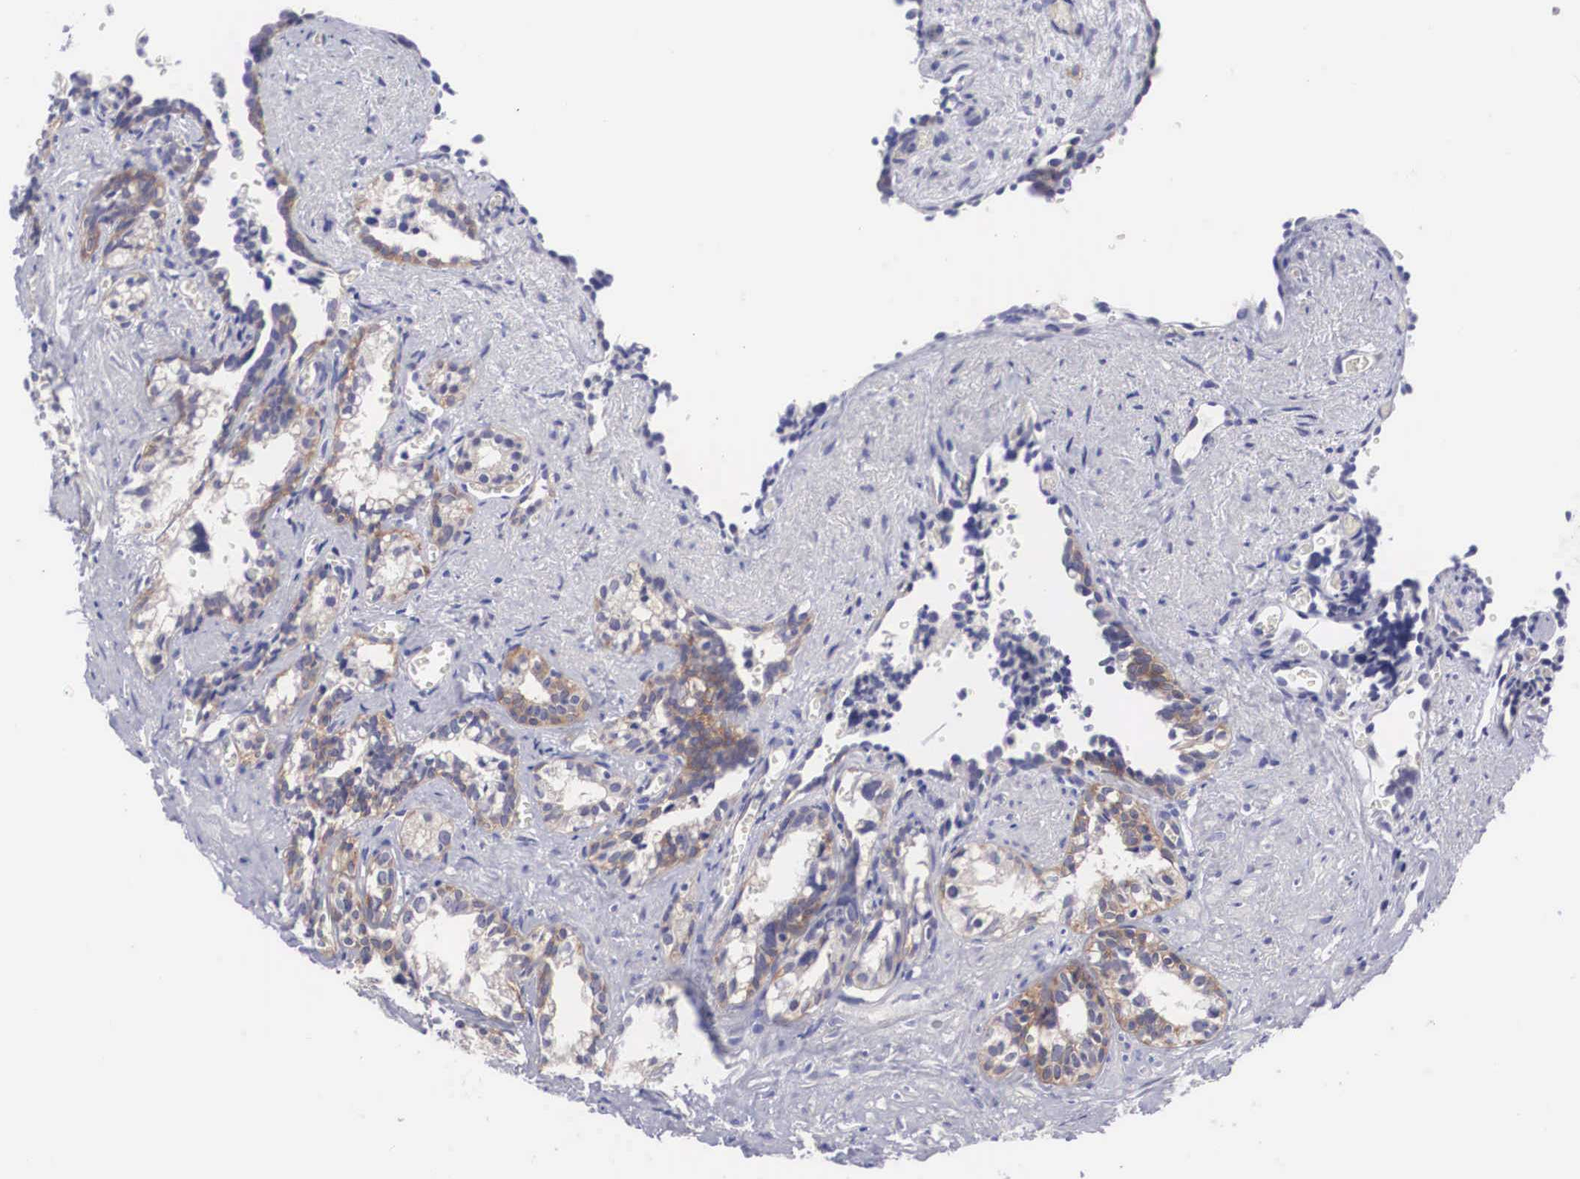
{"staining": {"intensity": "weak", "quantity": "25%-75%", "location": "cytoplasmic/membranous"}, "tissue": "seminal vesicle", "cell_type": "Glandular cells", "image_type": "normal", "snomed": [{"axis": "morphology", "description": "Normal tissue, NOS"}, {"axis": "topography", "description": "Seminal veicle"}], "caption": "High-power microscopy captured an immunohistochemistry (IHC) photomicrograph of benign seminal vesicle, revealing weak cytoplasmic/membranous expression in approximately 25%-75% of glandular cells. The protein is stained brown, and the nuclei are stained in blue (DAB (3,3'-diaminobenzidine) IHC with brightfield microscopy, high magnification).", "gene": "MAST4", "patient": {"sex": "male", "age": 60}}